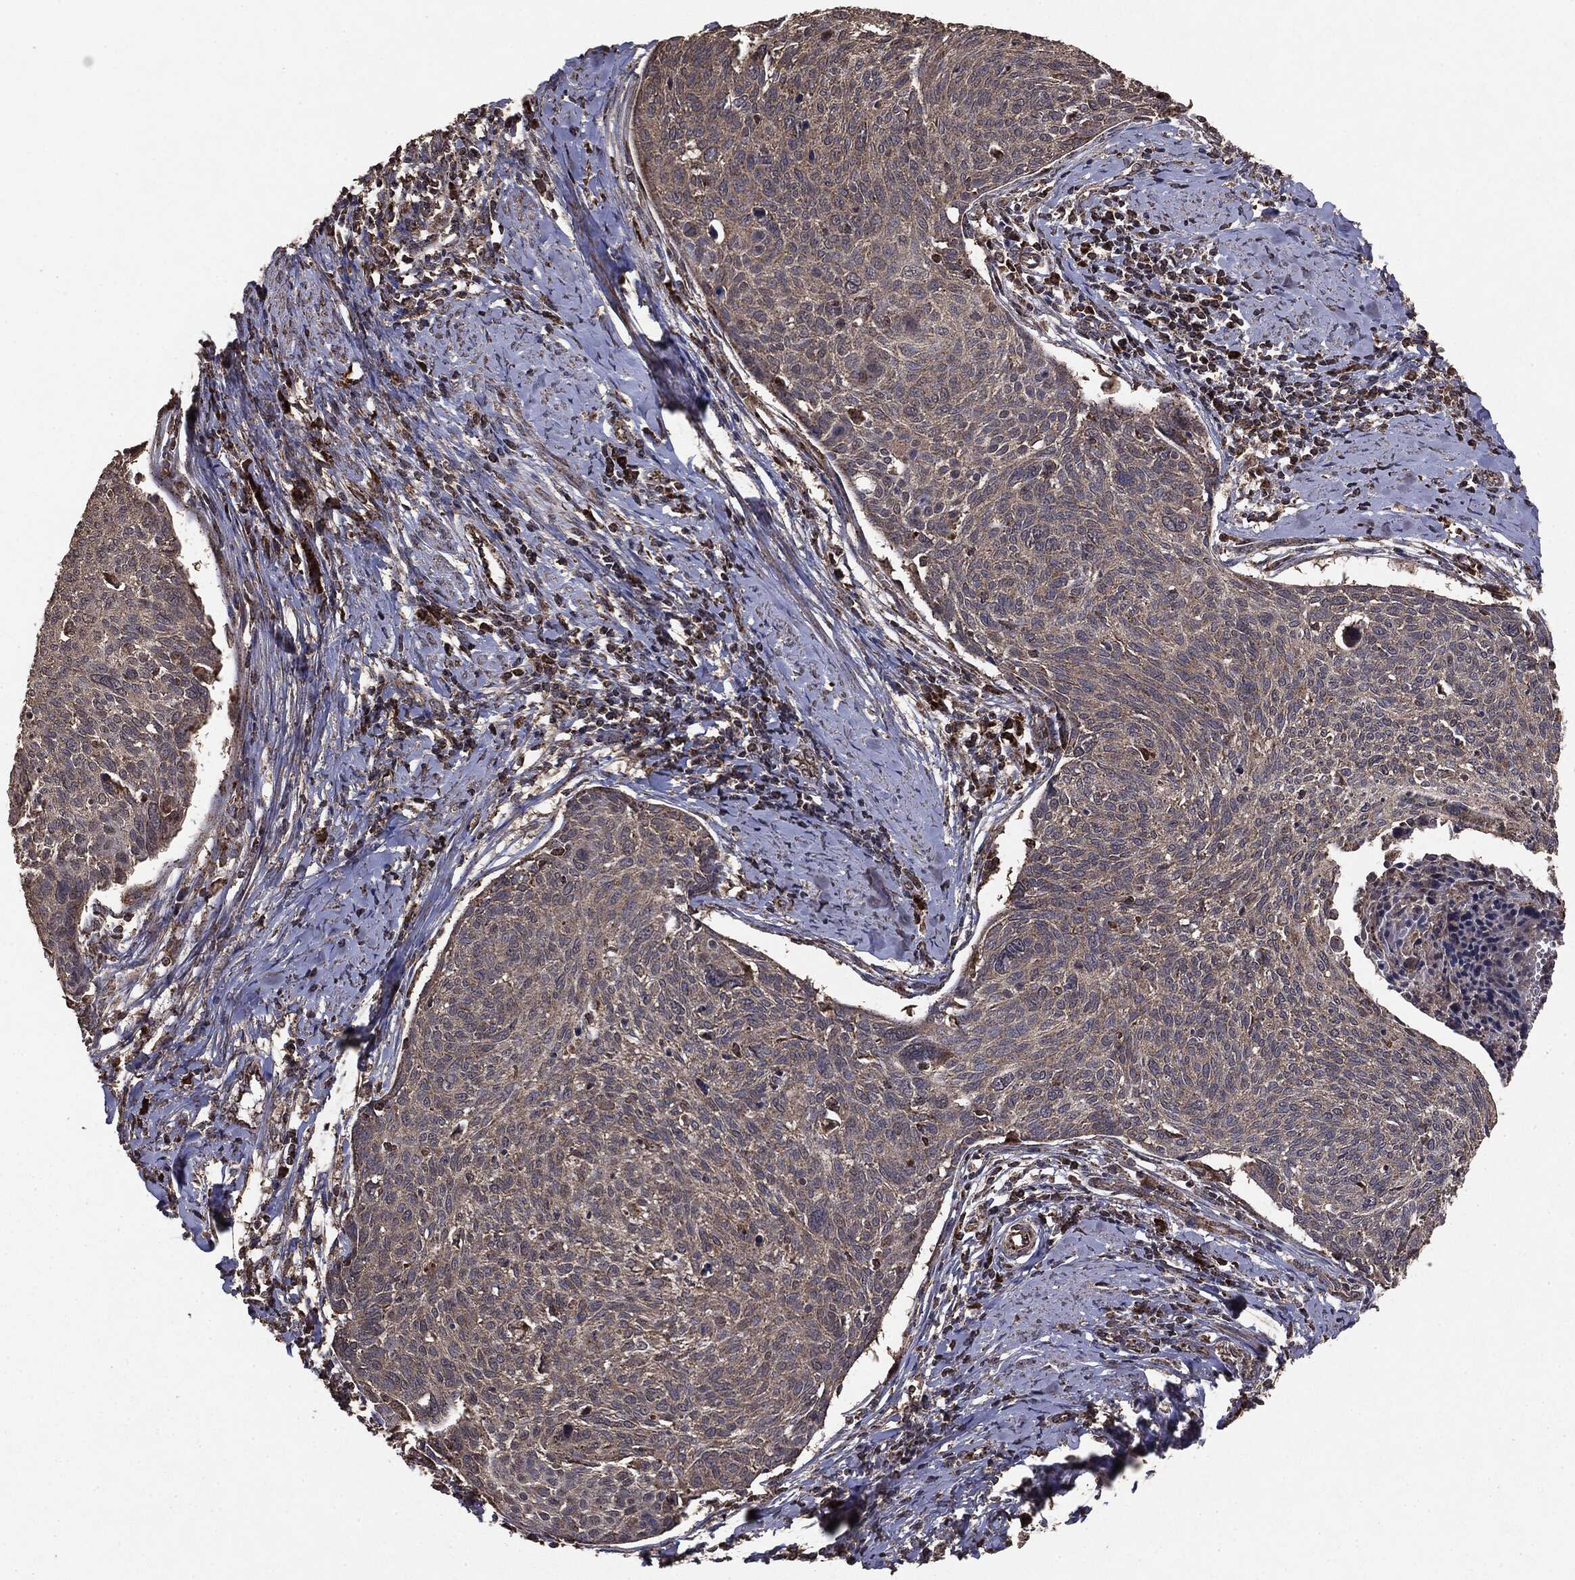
{"staining": {"intensity": "negative", "quantity": "none", "location": "none"}, "tissue": "cervical cancer", "cell_type": "Tumor cells", "image_type": "cancer", "snomed": [{"axis": "morphology", "description": "Squamous cell carcinoma, NOS"}, {"axis": "topography", "description": "Cervix"}], "caption": "Immunohistochemistry micrograph of neoplastic tissue: cervical squamous cell carcinoma stained with DAB (3,3'-diaminobenzidine) reveals no significant protein positivity in tumor cells.", "gene": "MTOR", "patient": {"sex": "female", "age": 49}}